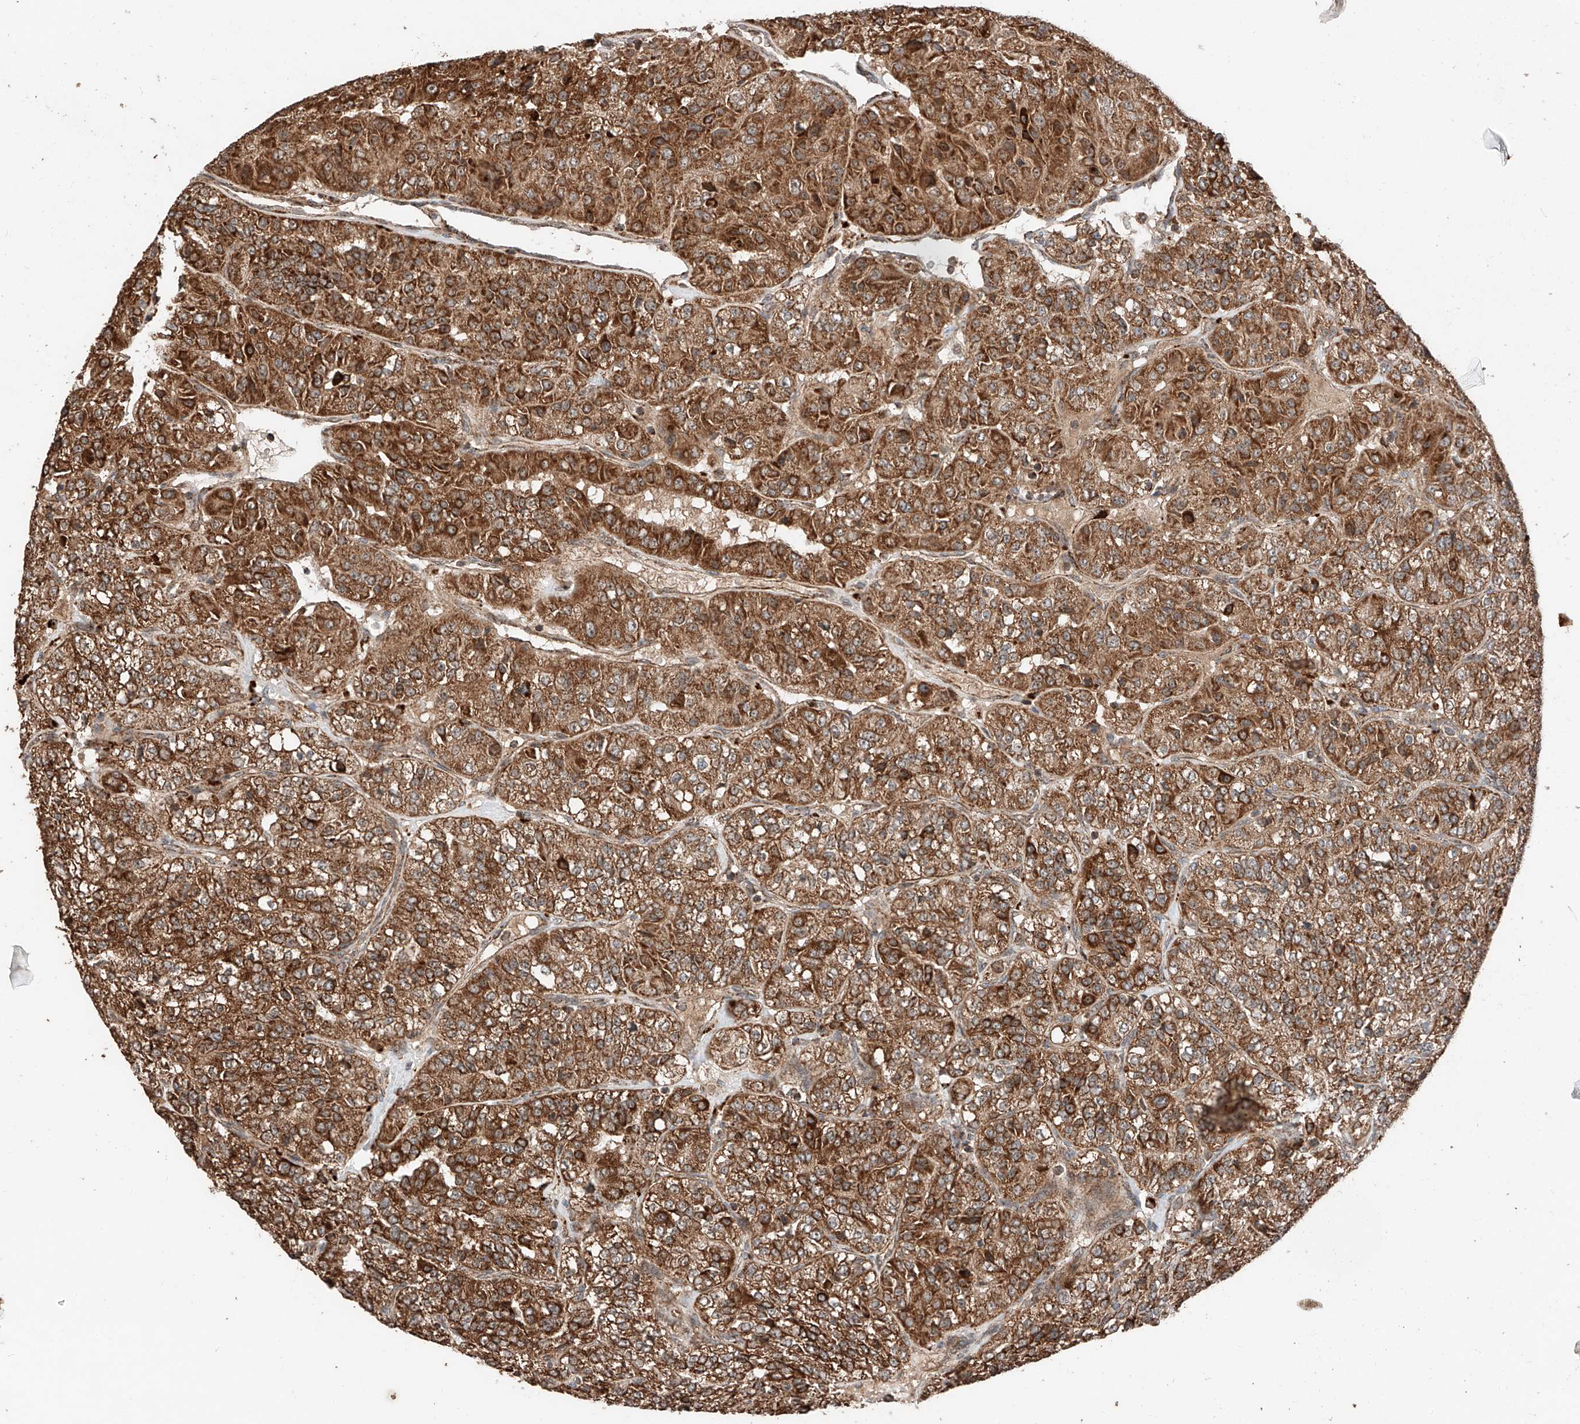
{"staining": {"intensity": "strong", "quantity": ">75%", "location": "cytoplasmic/membranous"}, "tissue": "renal cancer", "cell_type": "Tumor cells", "image_type": "cancer", "snomed": [{"axis": "morphology", "description": "Adenocarcinoma, NOS"}, {"axis": "topography", "description": "Kidney"}], "caption": "Strong cytoplasmic/membranous expression is identified in approximately >75% of tumor cells in renal cancer.", "gene": "ZSCAN29", "patient": {"sex": "female", "age": 63}}